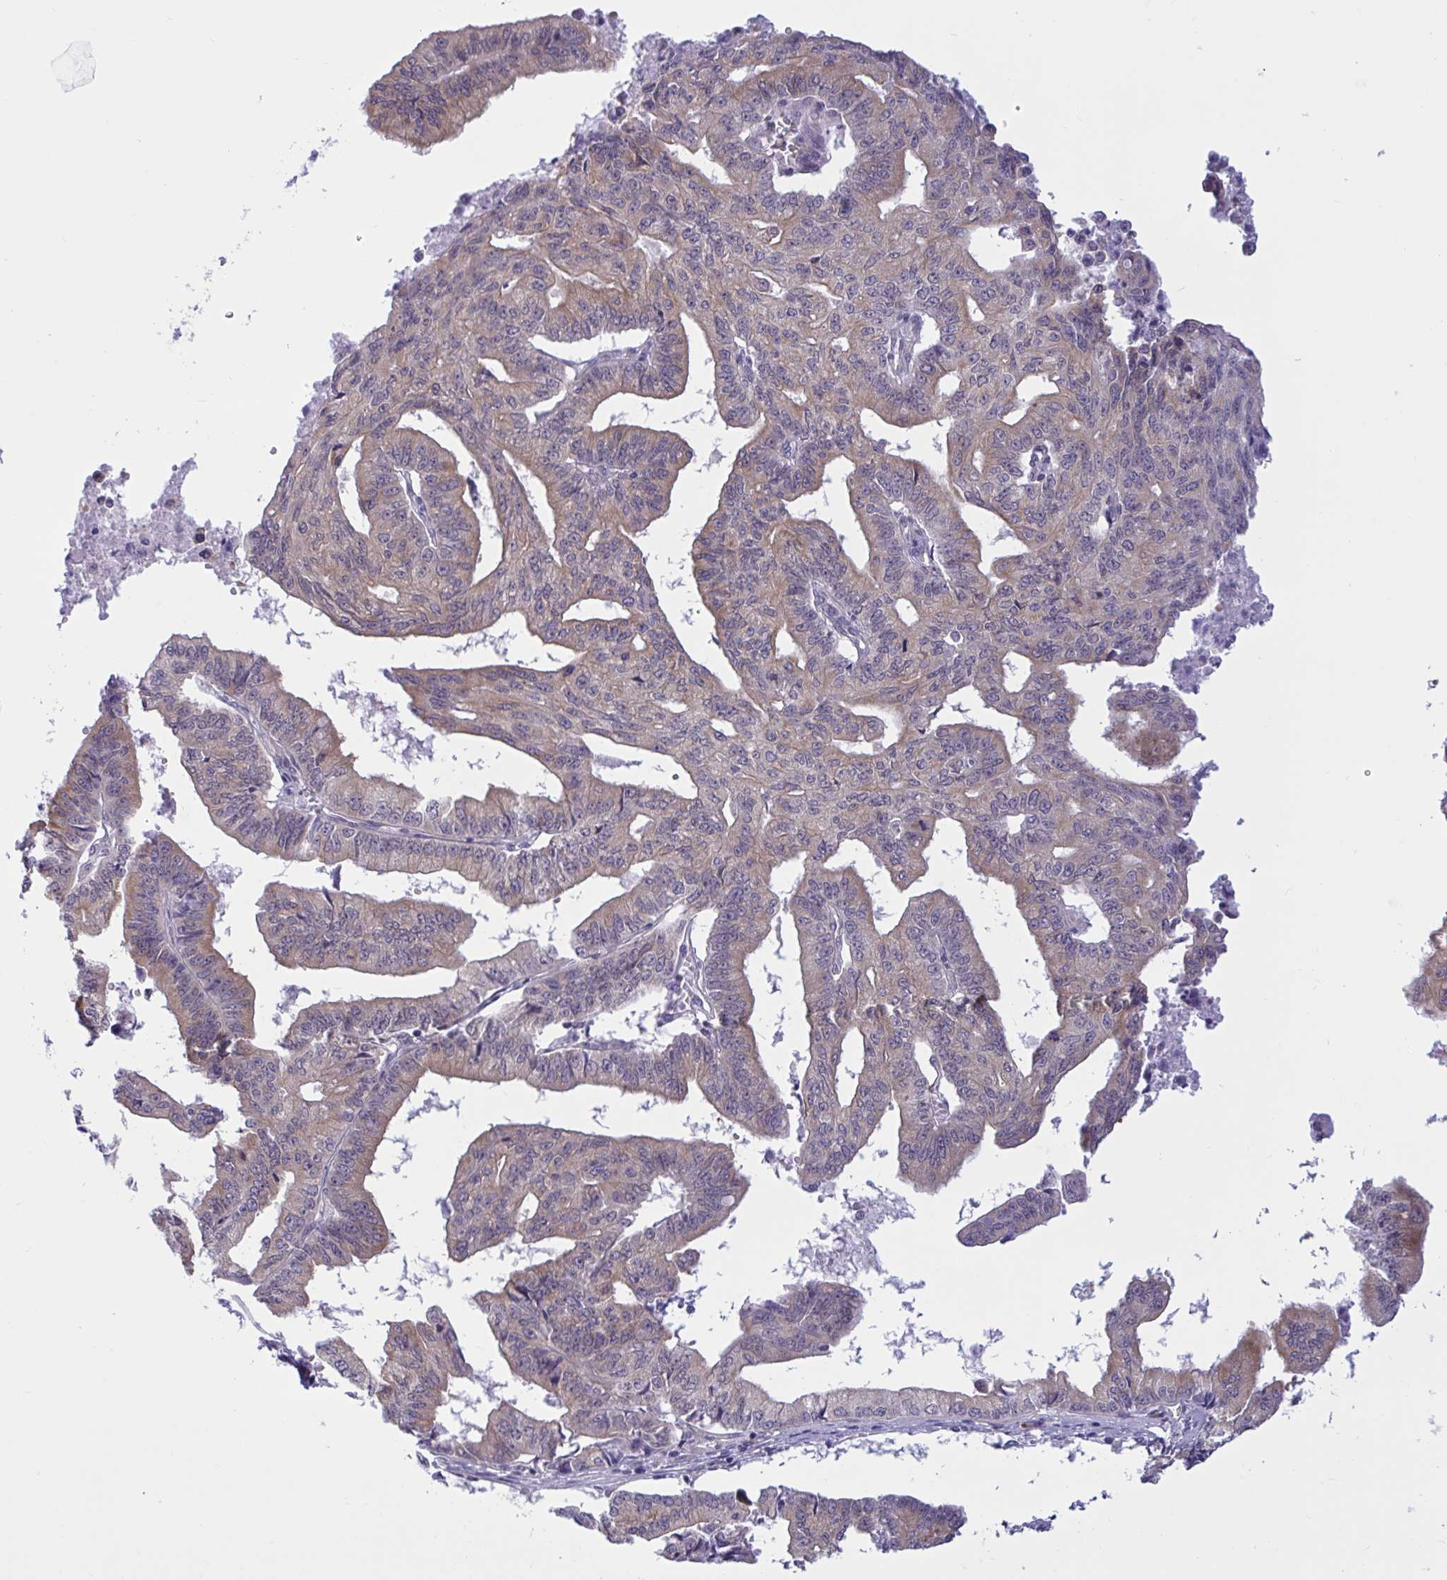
{"staining": {"intensity": "moderate", "quantity": "25%-75%", "location": "cytoplasmic/membranous"}, "tissue": "endometrial cancer", "cell_type": "Tumor cells", "image_type": "cancer", "snomed": [{"axis": "morphology", "description": "Adenocarcinoma, NOS"}, {"axis": "topography", "description": "Endometrium"}], "caption": "Tumor cells show medium levels of moderate cytoplasmic/membranous positivity in about 25%-75% of cells in endometrial adenocarcinoma.", "gene": "CAMLG", "patient": {"sex": "female", "age": 65}}